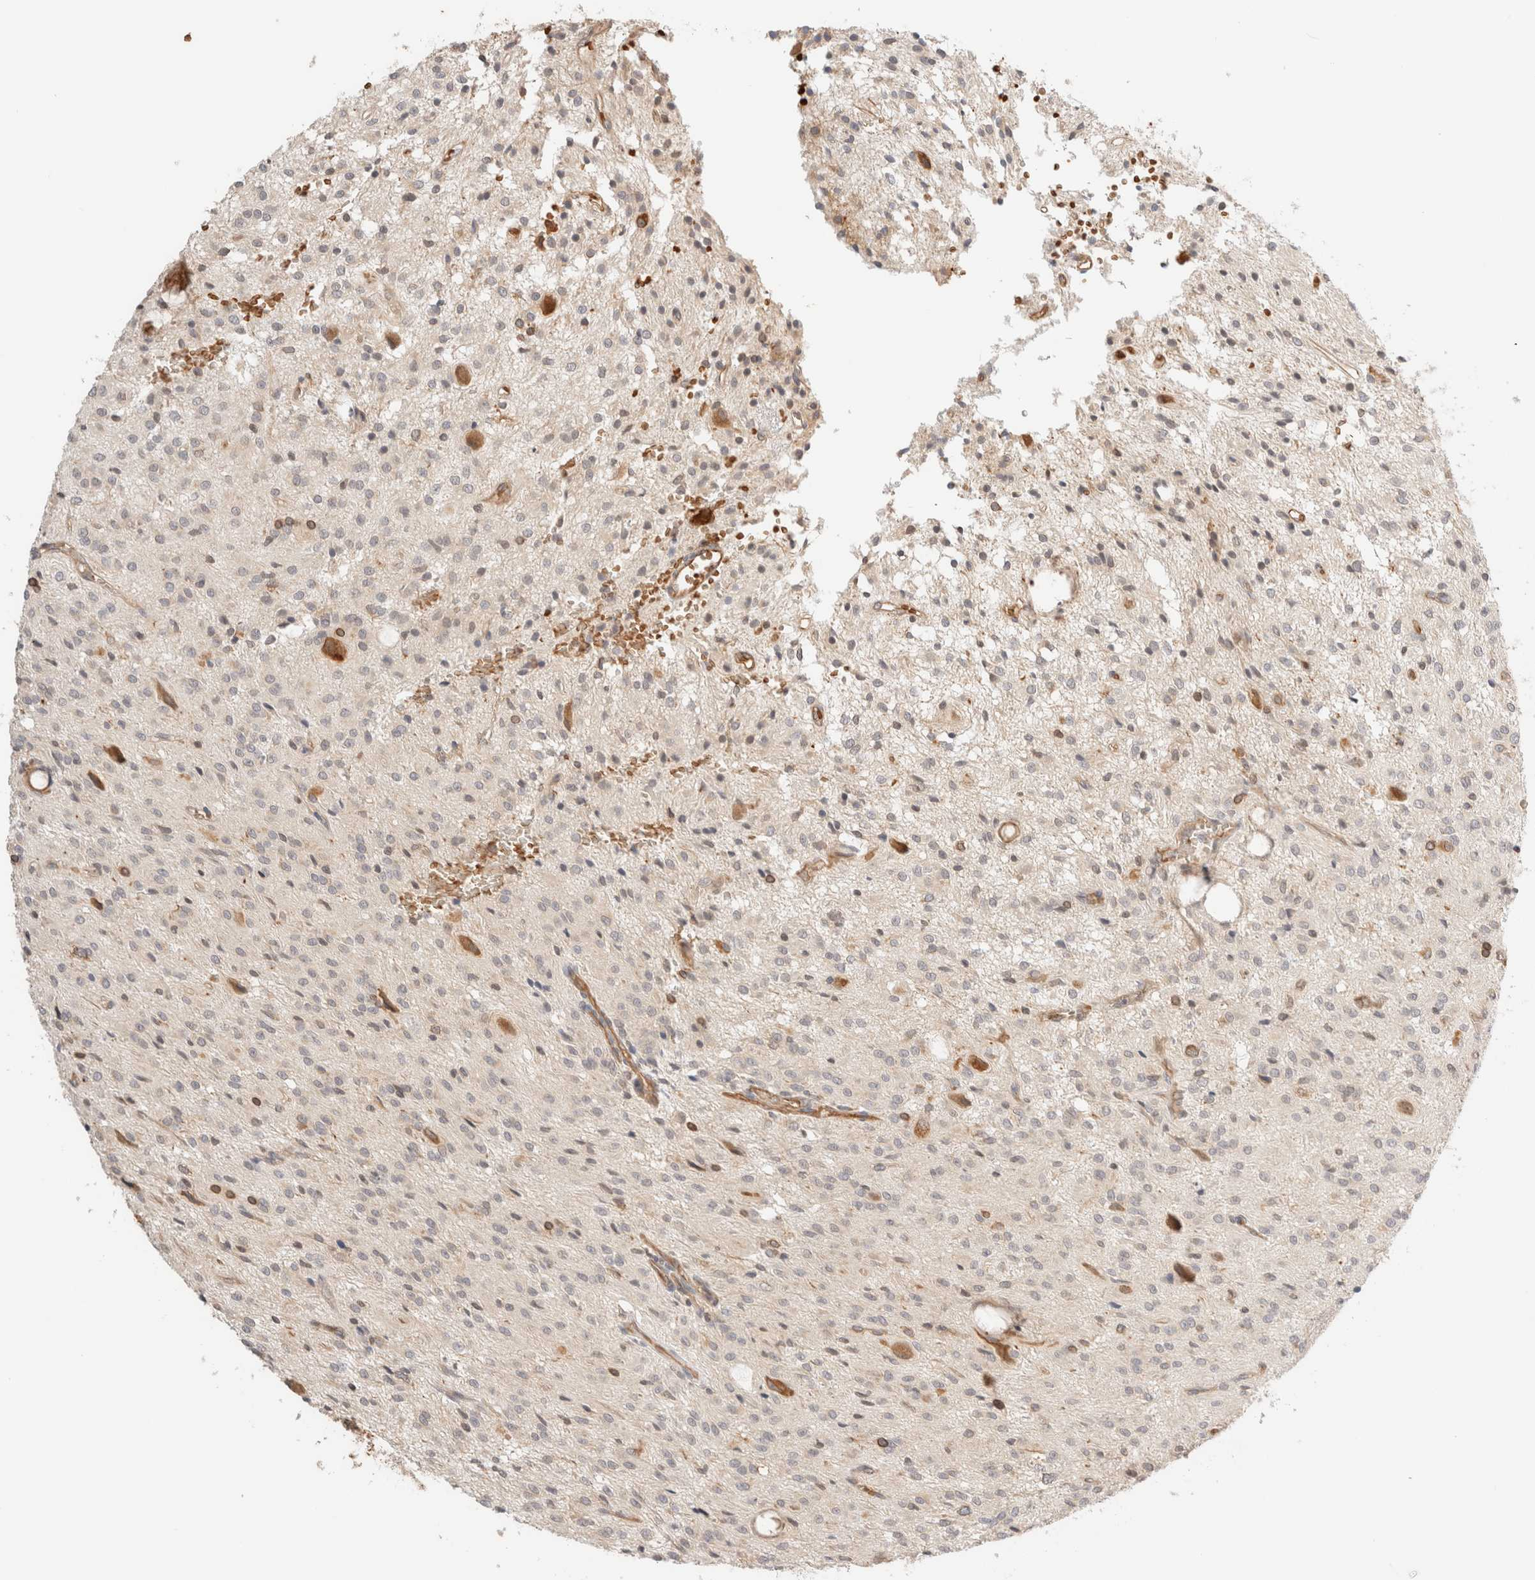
{"staining": {"intensity": "moderate", "quantity": "<25%", "location": "cytoplasmic/membranous"}, "tissue": "glioma", "cell_type": "Tumor cells", "image_type": "cancer", "snomed": [{"axis": "morphology", "description": "Glioma, malignant, High grade"}, {"axis": "topography", "description": "Brain"}], "caption": "High-magnification brightfield microscopy of malignant high-grade glioma stained with DAB (brown) and counterstained with hematoxylin (blue). tumor cells exhibit moderate cytoplasmic/membranous staining is identified in about<25% of cells.", "gene": "SYVN1", "patient": {"sex": "female", "age": 59}}